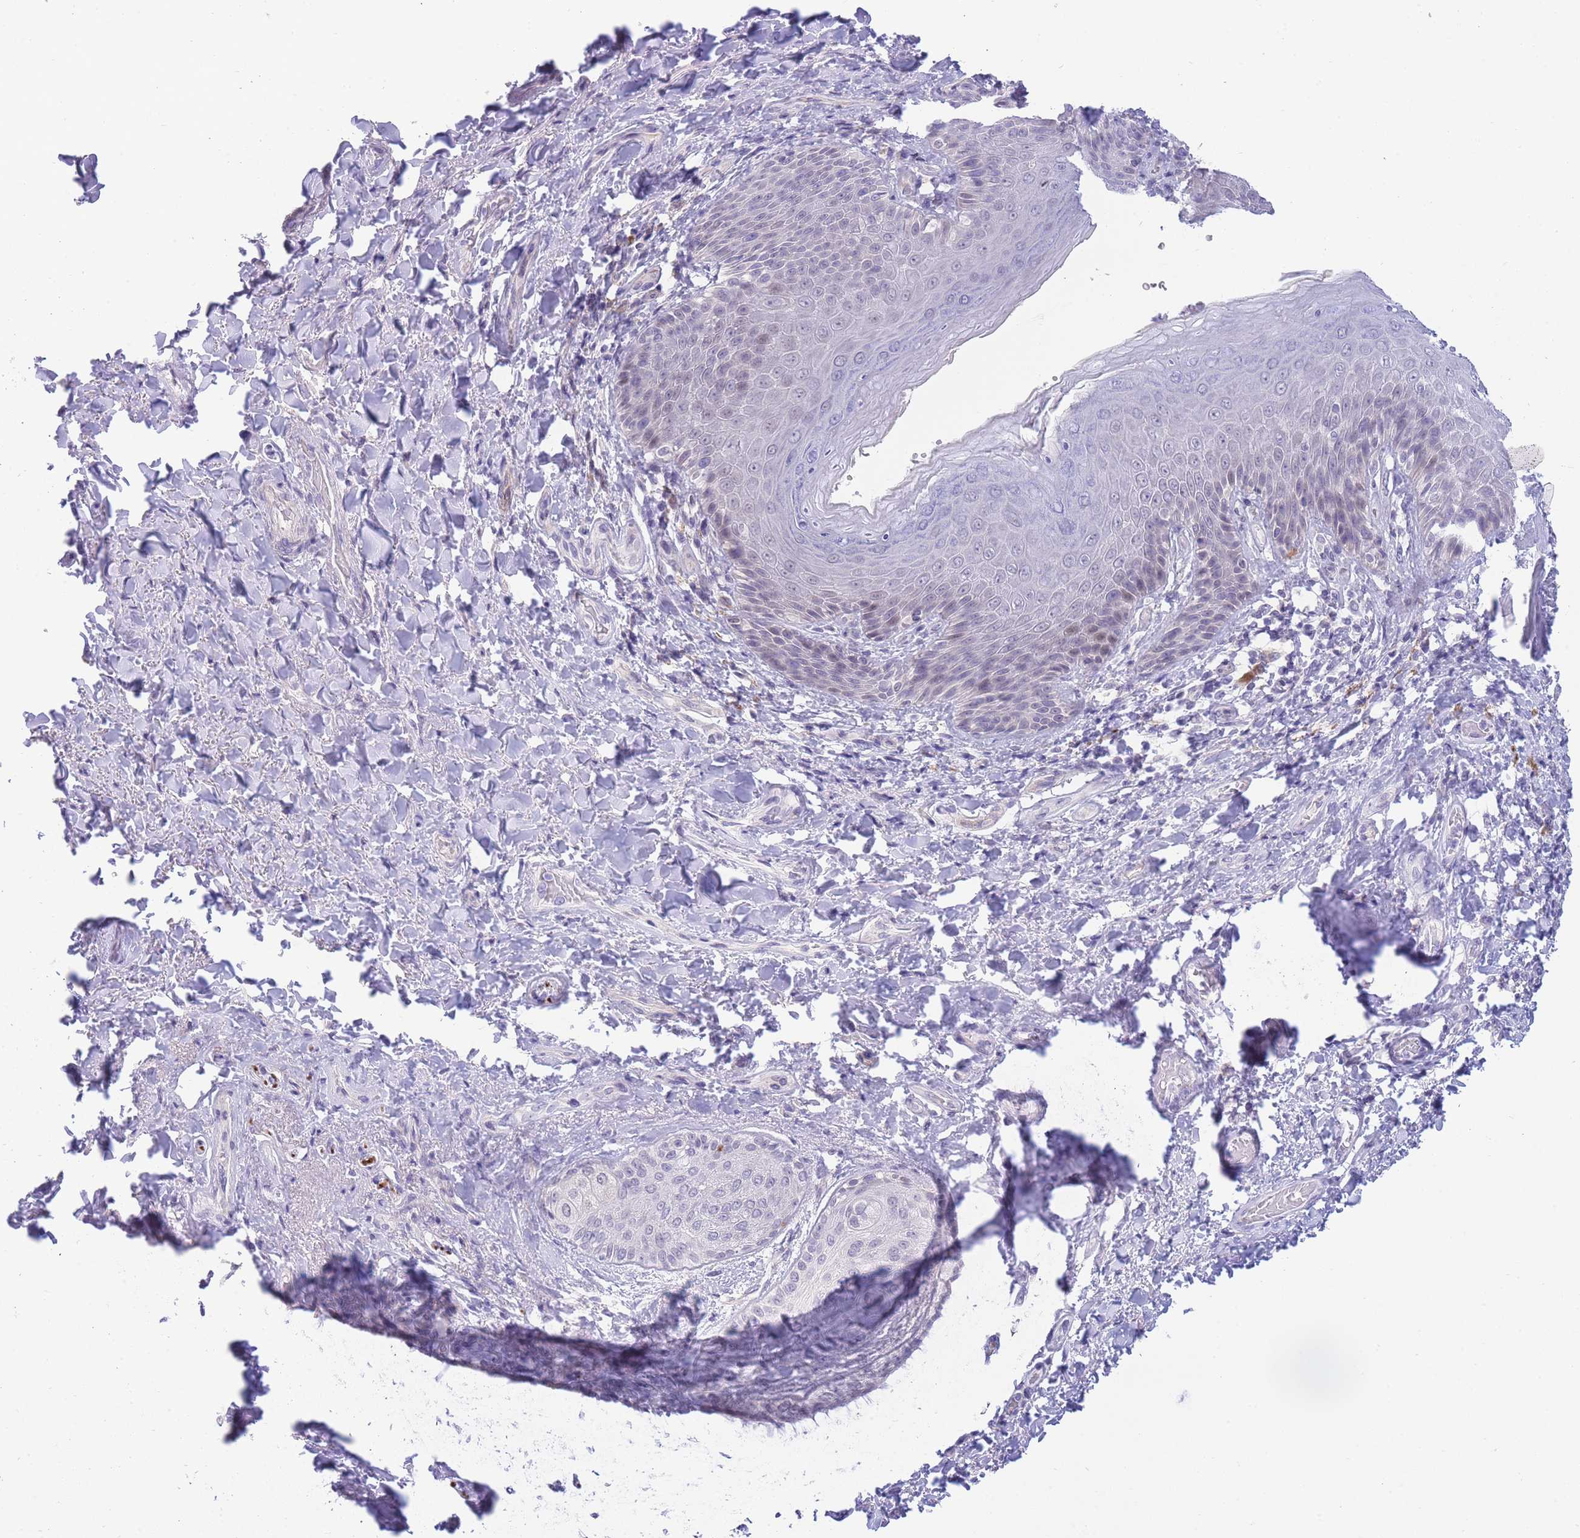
{"staining": {"intensity": "weak", "quantity": "<25%", "location": "nuclear"}, "tissue": "skin", "cell_type": "Epidermal cells", "image_type": "normal", "snomed": [{"axis": "morphology", "description": "Normal tissue, NOS"}, {"axis": "topography", "description": "Anal"}], "caption": "IHC of unremarkable skin displays no staining in epidermal cells. The staining is performed using DAB (3,3'-diaminobenzidine) brown chromogen with nuclei counter-stained in using hematoxylin.", "gene": "PRR23A", "patient": {"sex": "female", "age": 89}}